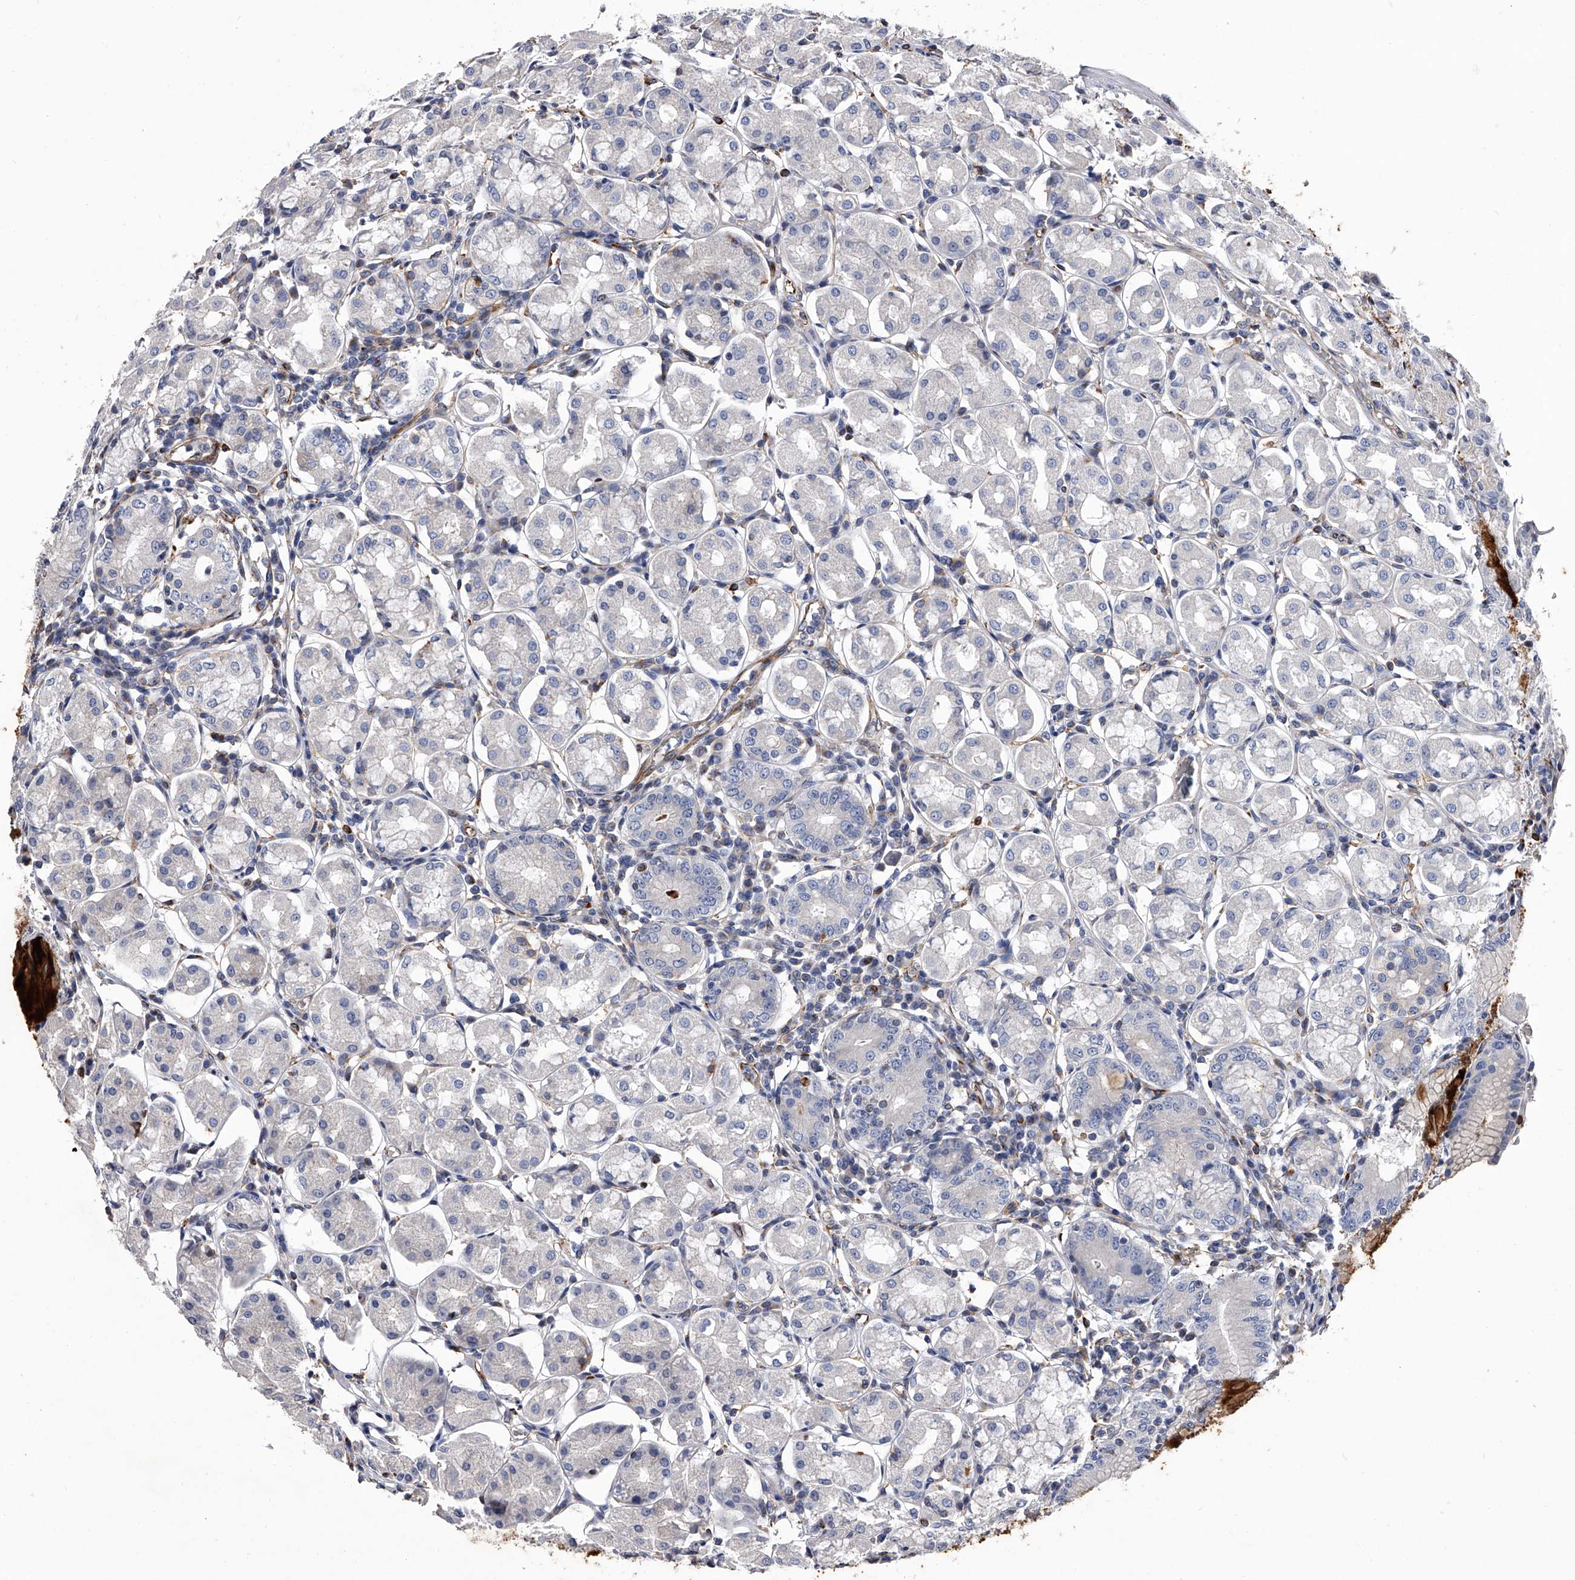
{"staining": {"intensity": "negative", "quantity": "none", "location": "none"}, "tissue": "stomach", "cell_type": "Glandular cells", "image_type": "normal", "snomed": [{"axis": "morphology", "description": "Normal tissue, NOS"}, {"axis": "topography", "description": "Stomach, lower"}], "caption": "This is an immunohistochemistry histopathology image of benign human stomach. There is no expression in glandular cells.", "gene": "EFCAB7", "patient": {"sex": "female", "age": 56}}